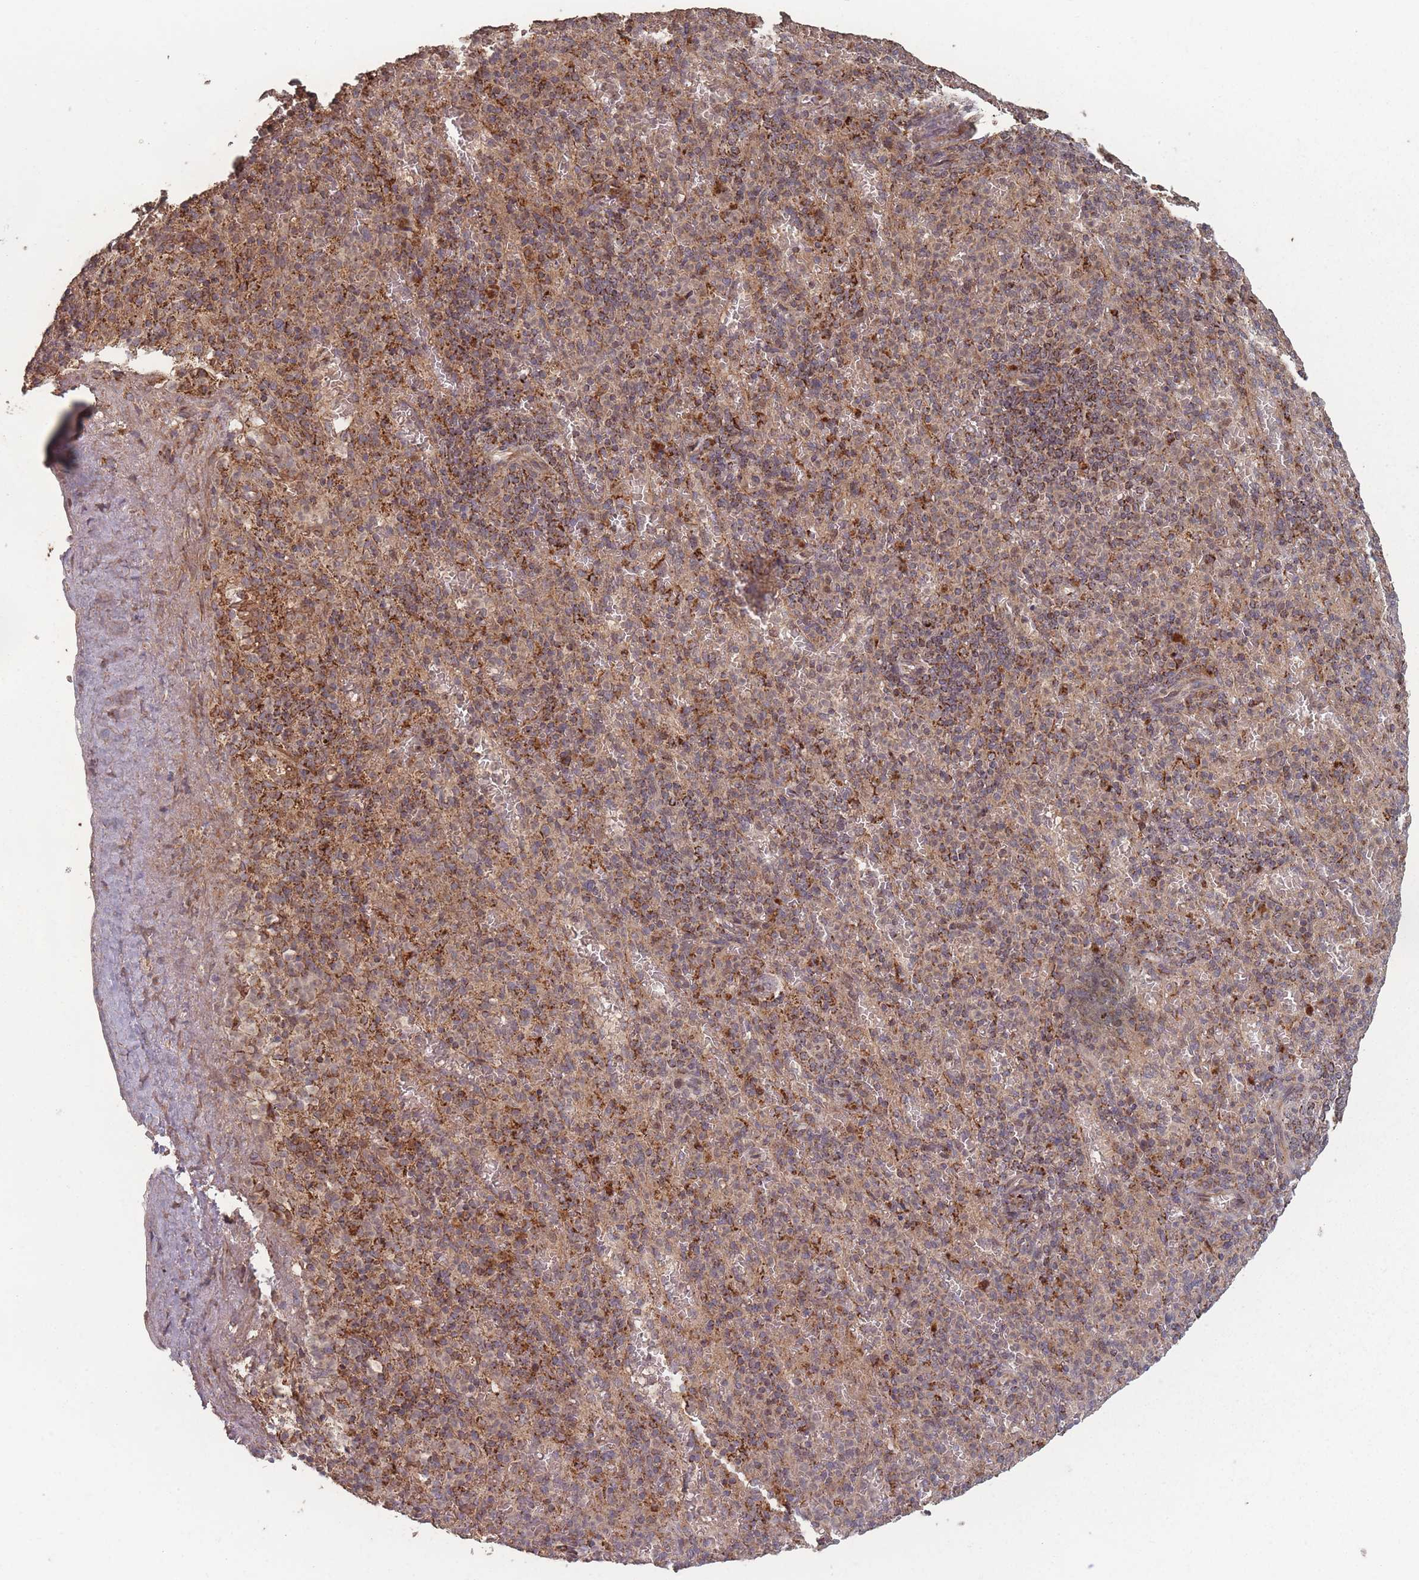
{"staining": {"intensity": "moderate", "quantity": "25%-75%", "location": "cytoplasmic/membranous"}, "tissue": "spleen", "cell_type": "Cells in red pulp", "image_type": "normal", "snomed": [{"axis": "morphology", "description": "Normal tissue, NOS"}, {"axis": "topography", "description": "Spleen"}], "caption": "Cells in red pulp display medium levels of moderate cytoplasmic/membranous staining in approximately 25%-75% of cells in normal human spleen.", "gene": "LYRM7", "patient": {"sex": "female", "age": 74}}